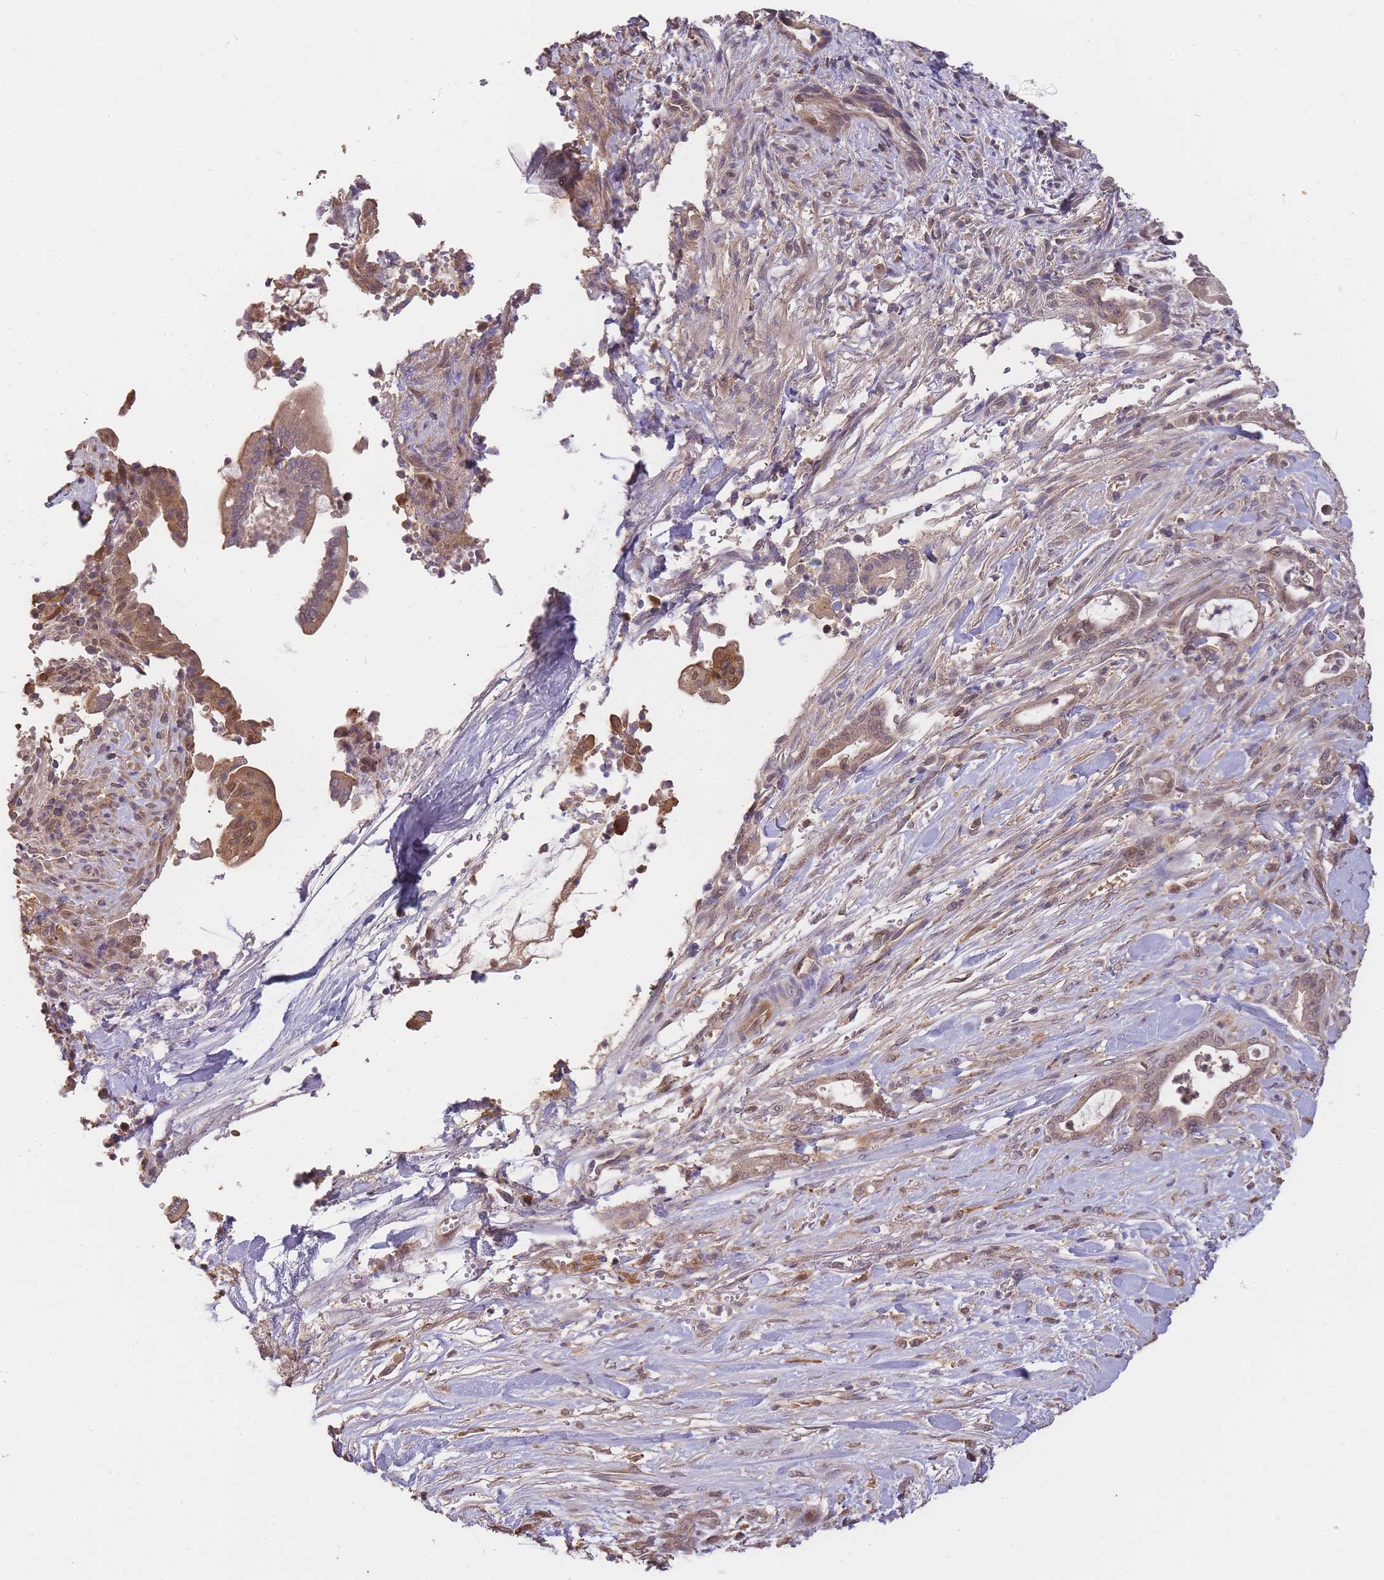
{"staining": {"intensity": "moderate", "quantity": "25%-75%", "location": "cytoplasmic/membranous,nuclear"}, "tissue": "pancreatic cancer", "cell_type": "Tumor cells", "image_type": "cancer", "snomed": [{"axis": "morphology", "description": "Normal tissue, NOS"}, {"axis": "morphology", "description": "Adenocarcinoma, NOS"}, {"axis": "topography", "description": "Pancreas"}], "caption": "Immunohistochemical staining of human pancreatic cancer displays moderate cytoplasmic/membranous and nuclear protein positivity in about 25%-75% of tumor cells. Using DAB (3,3'-diaminobenzidine) (brown) and hematoxylin (blue) stains, captured at high magnification using brightfield microscopy.", "gene": "CDKN2AIPNL", "patient": {"sex": "female", "age": 55}}